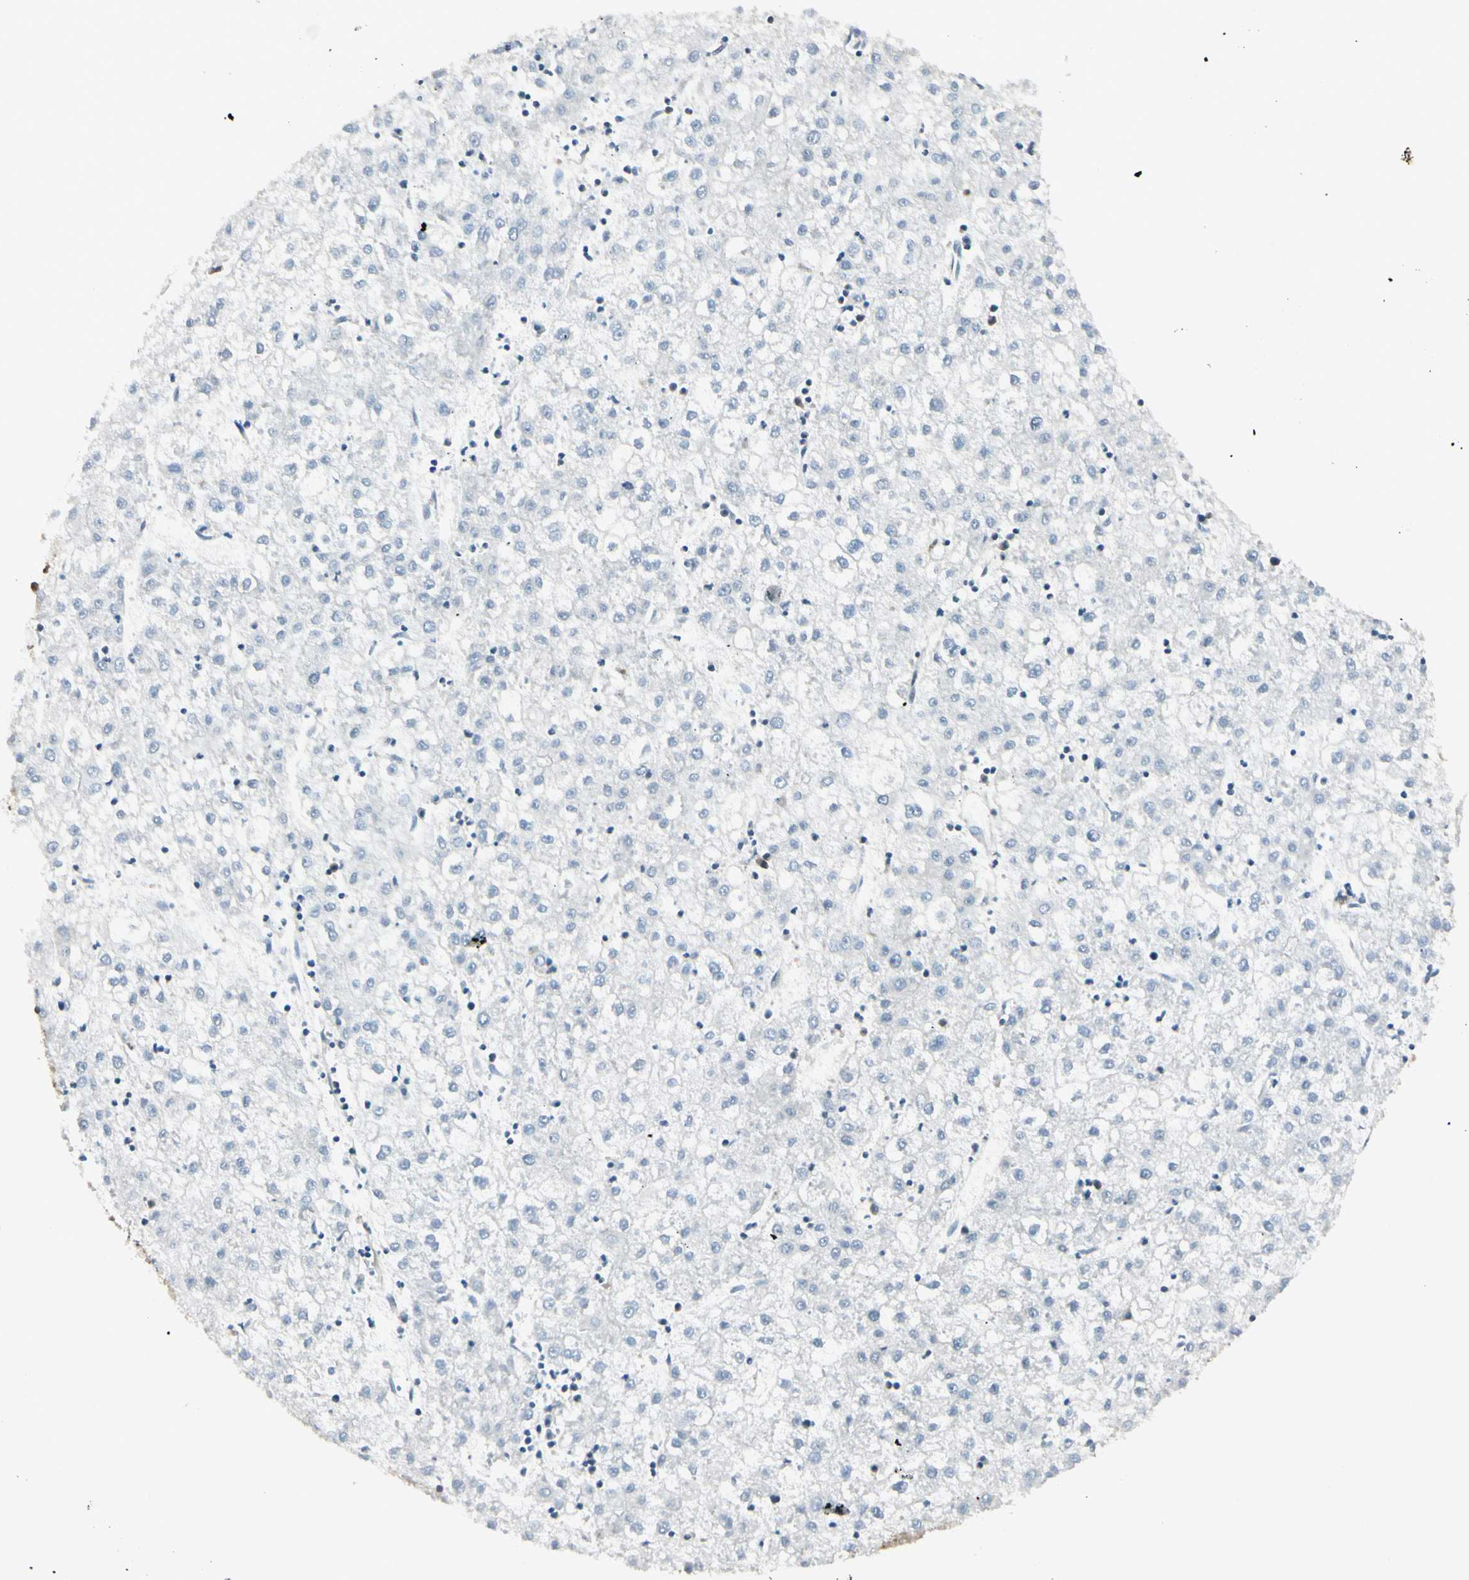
{"staining": {"intensity": "negative", "quantity": "none", "location": "none"}, "tissue": "liver cancer", "cell_type": "Tumor cells", "image_type": "cancer", "snomed": [{"axis": "morphology", "description": "Carcinoma, Hepatocellular, NOS"}, {"axis": "topography", "description": "Liver"}], "caption": "DAB (3,3'-diaminobenzidine) immunohistochemical staining of human liver hepatocellular carcinoma demonstrates no significant positivity in tumor cells.", "gene": "IPO5", "patient": {"sex": "male", "age": 72}}